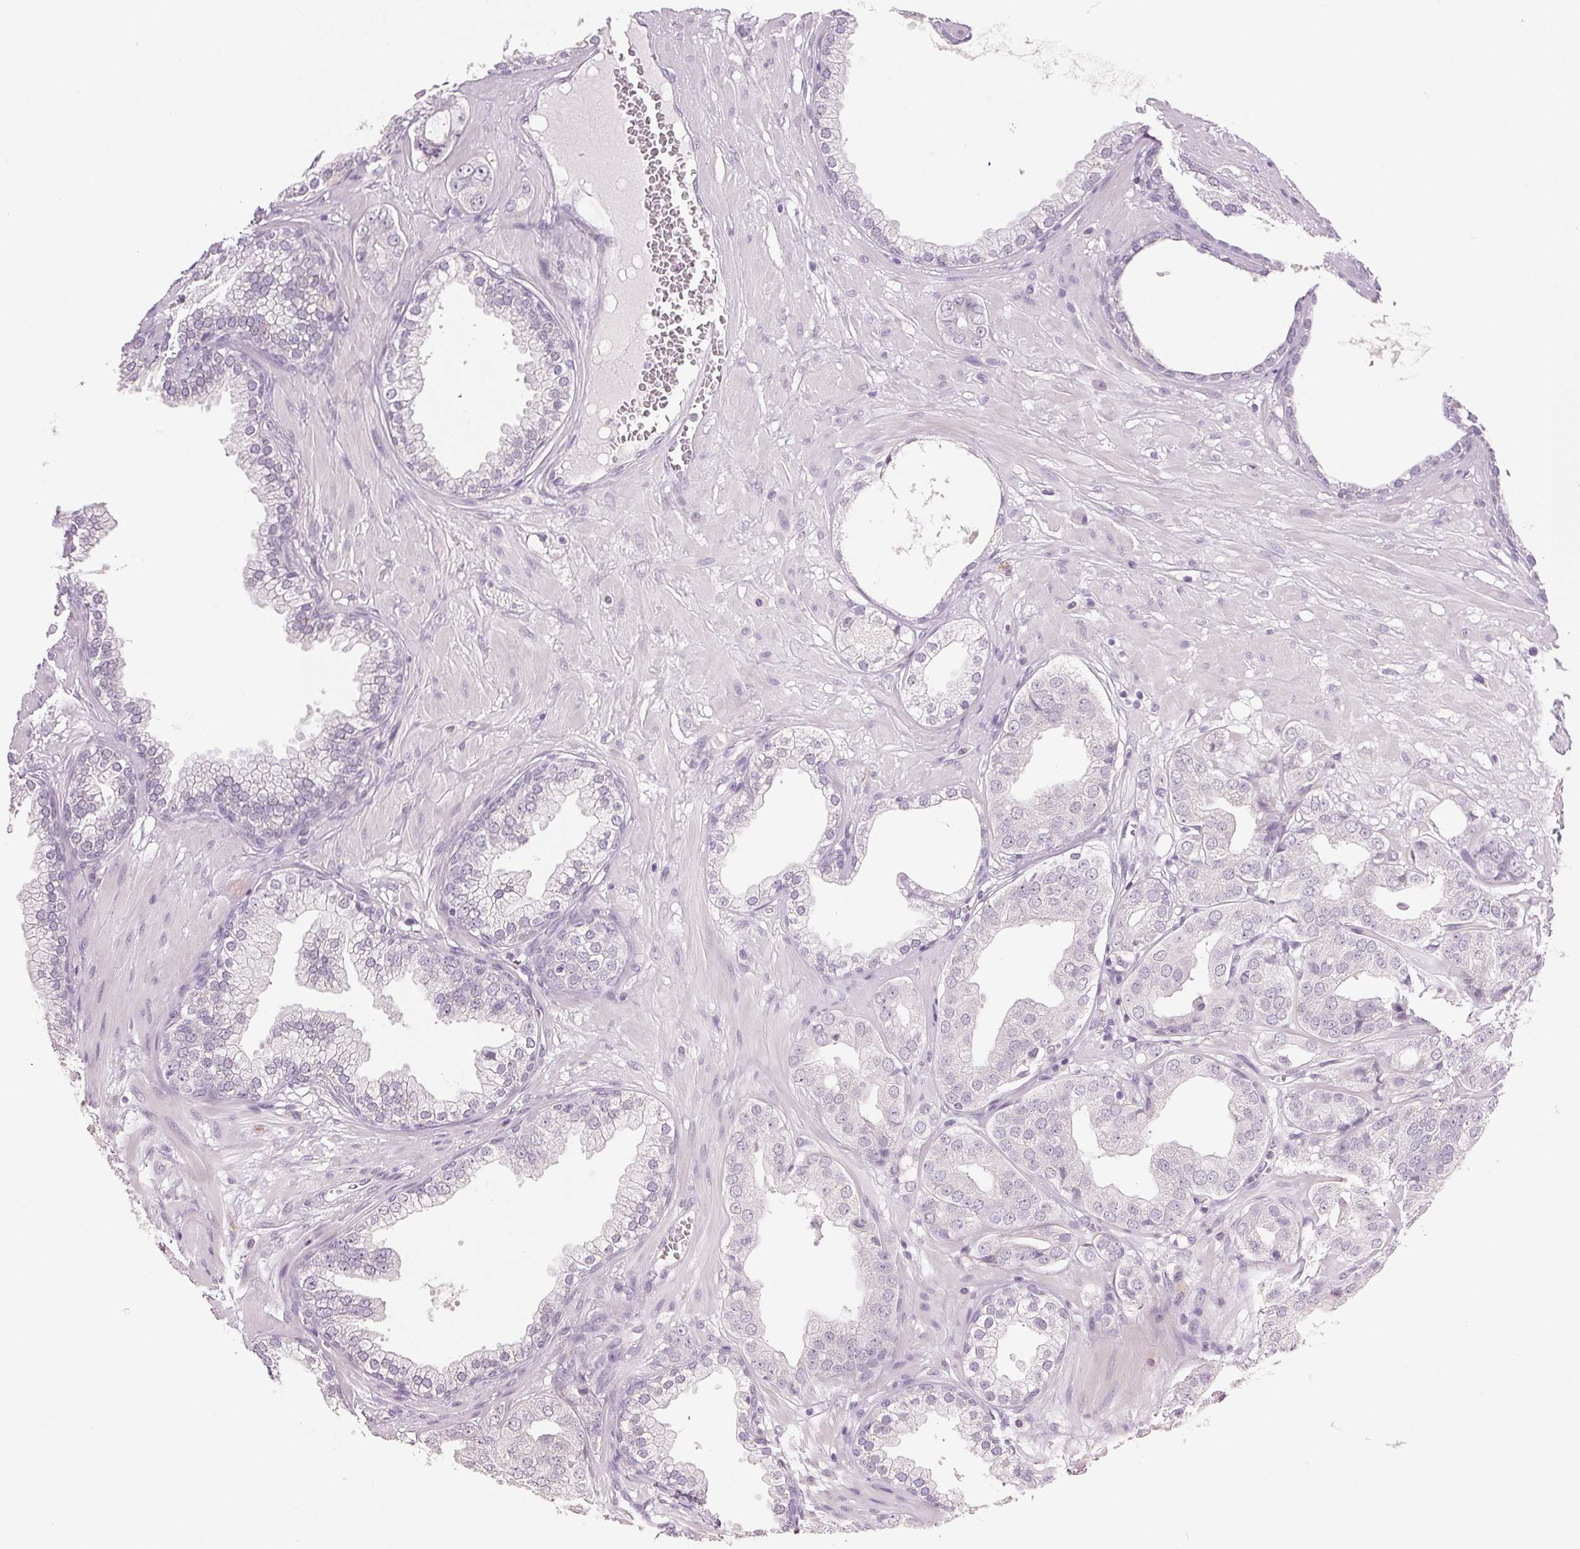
{"staining": {"intensity": "negative", "quantity": "none", "location": "none"}, "tissue": "prostate cancer", "cell_type": "Tumor cells", "image_type": "cancer", "snomed": [{"axis": "morphology", "description": "Adenocarcinoma, Low grade"}, {"axis": "topography", "description": "Prostate"}], "caption": "DAB immunohistochemical staining of human prostate cancer exhibits no significant positivity in tumor cells.", "gene": "IGFBP1", "patient": {"sex": "male", "age": 60}}